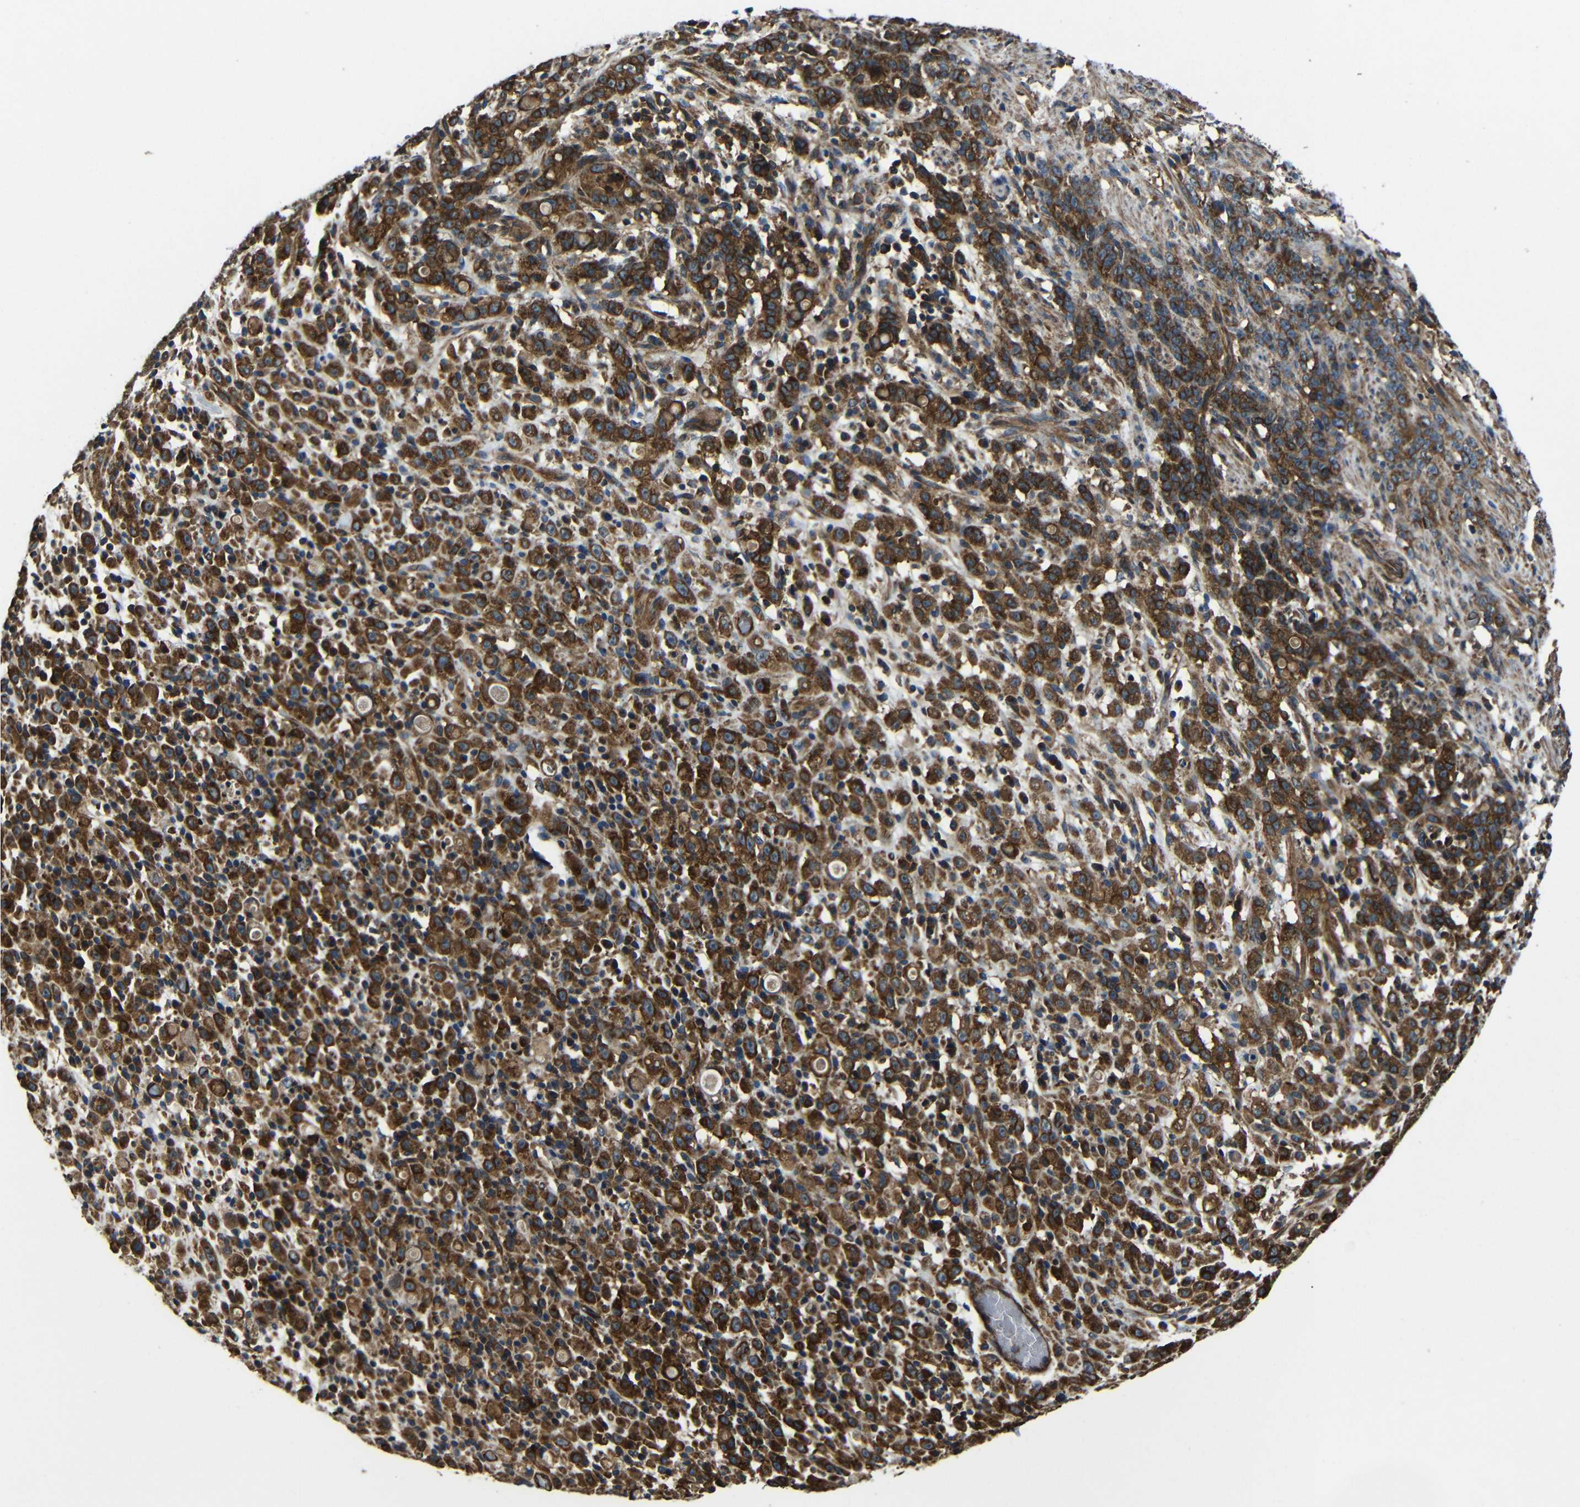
{"staining": {"intensity": "strong", "quantity": ">75%", "location": "cytoplasmic/membranous"}, "tissue": "stomach cancer", "cell_type": "Tumor cells", "image_type": "cancer", "snomed": [{"axis": "morphology", "description": "Adenocarcinoma, NOS"}, {"axis": "topography", "description": "Stomach, lower"}], "caption": "IHC histopathology image of adenocarcinoma (stomach) stained for a protein (brown), which shows high levels of strong cytoplasmic/membranous staining in approximately >75% of tumor cells.", "gene": "PTCH1", "patient": {"sex": "male", "age": 88}}